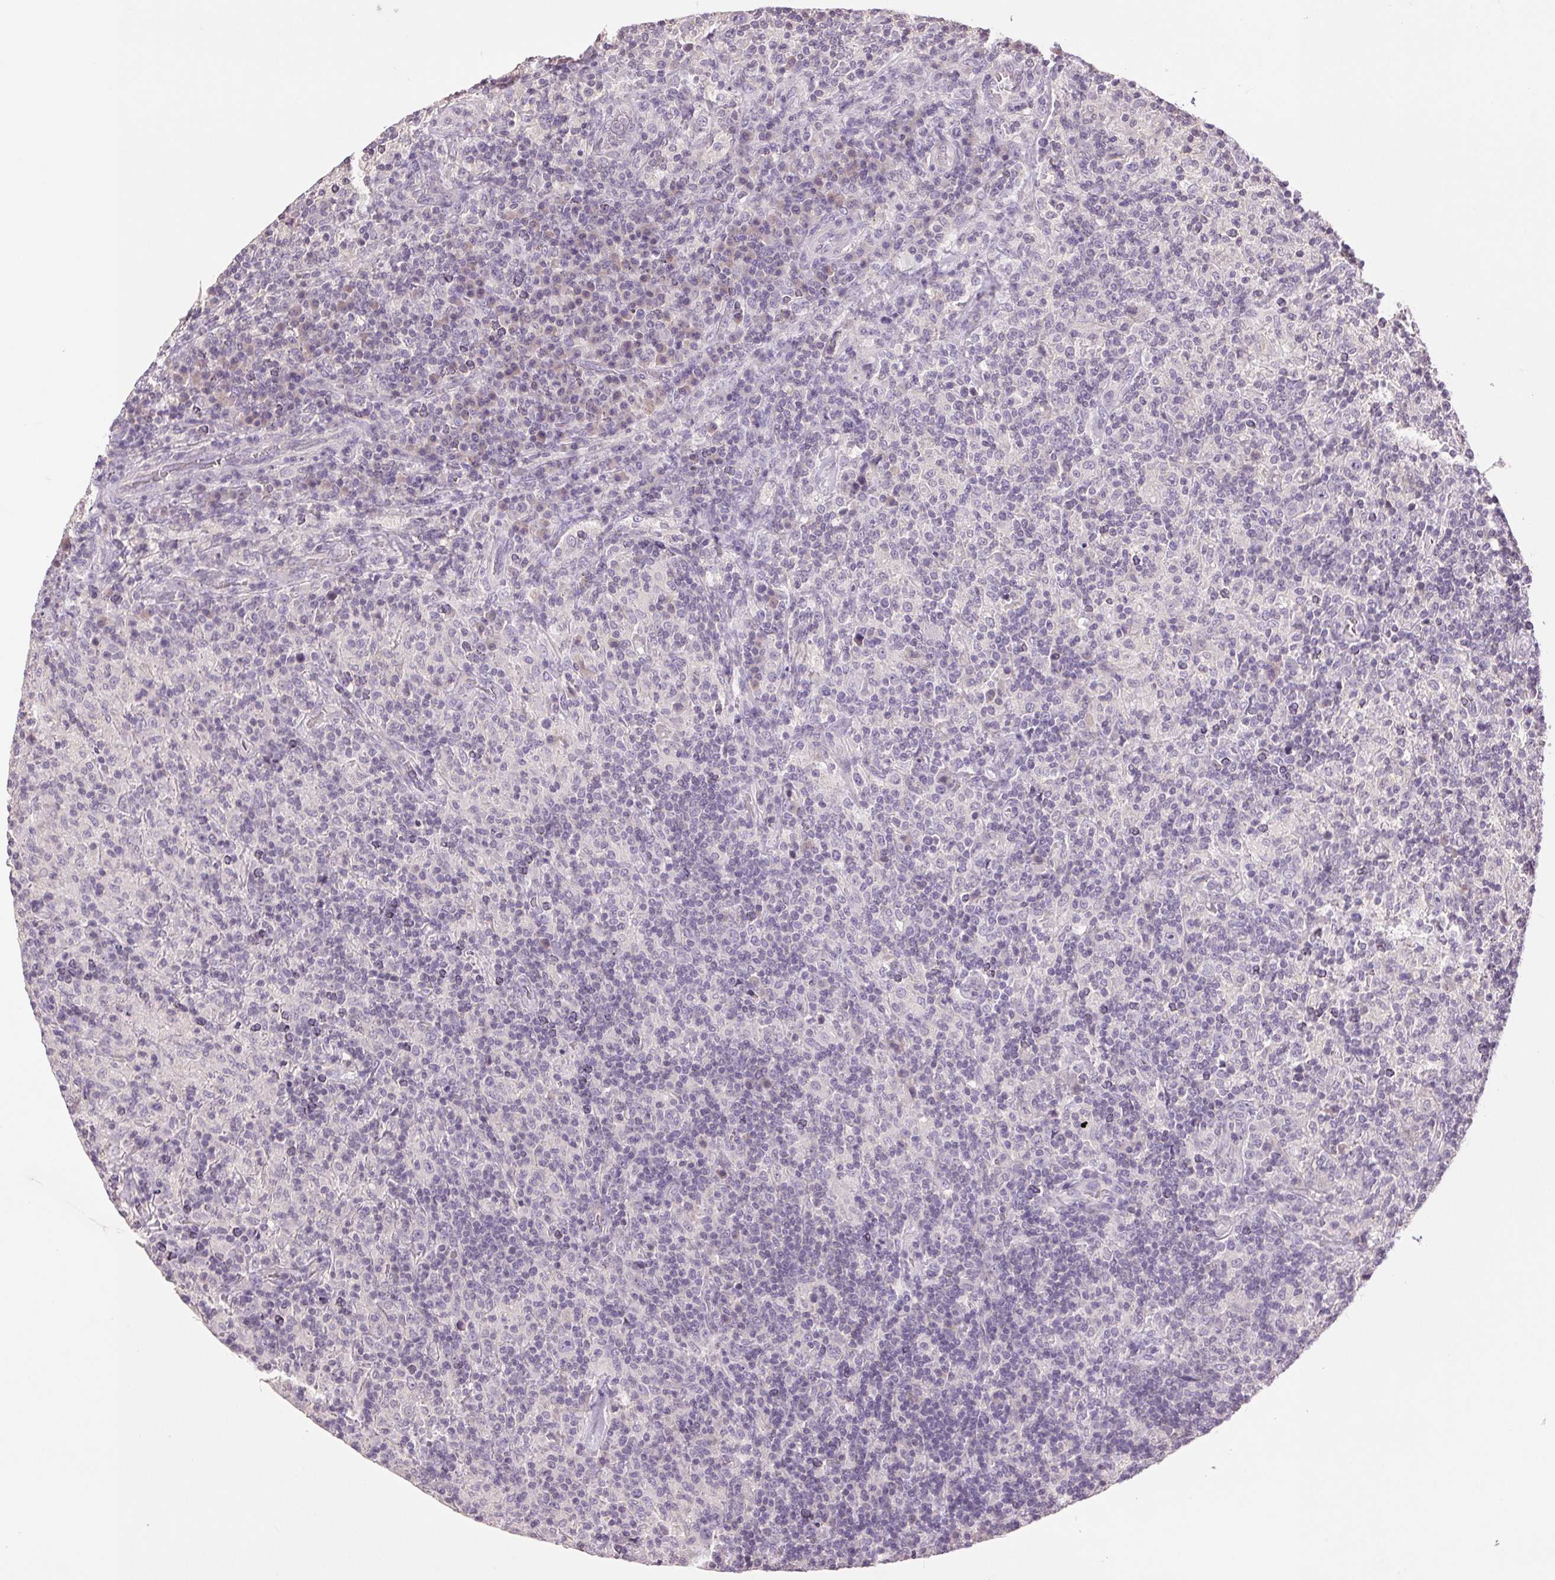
{"staining": {"intensity": "negative", "quantity": "none", "location": "none"}, "tissue": "lymphoma", "cell_type": "Tumor cells", "image_type": "cancer", "snomed": [{"axis": "morphology", "description": "Hodgkin's disease, NOS"}, {"axis": "topography", "description": "Lymph node"}], "caption": "An immunohistochemistry photomicrograph of lymphoma is shown. There is no staining in tumor cells of lymphoma.", "gene": "FXYD4", "patient": {"sex": "male", "age": 70}}